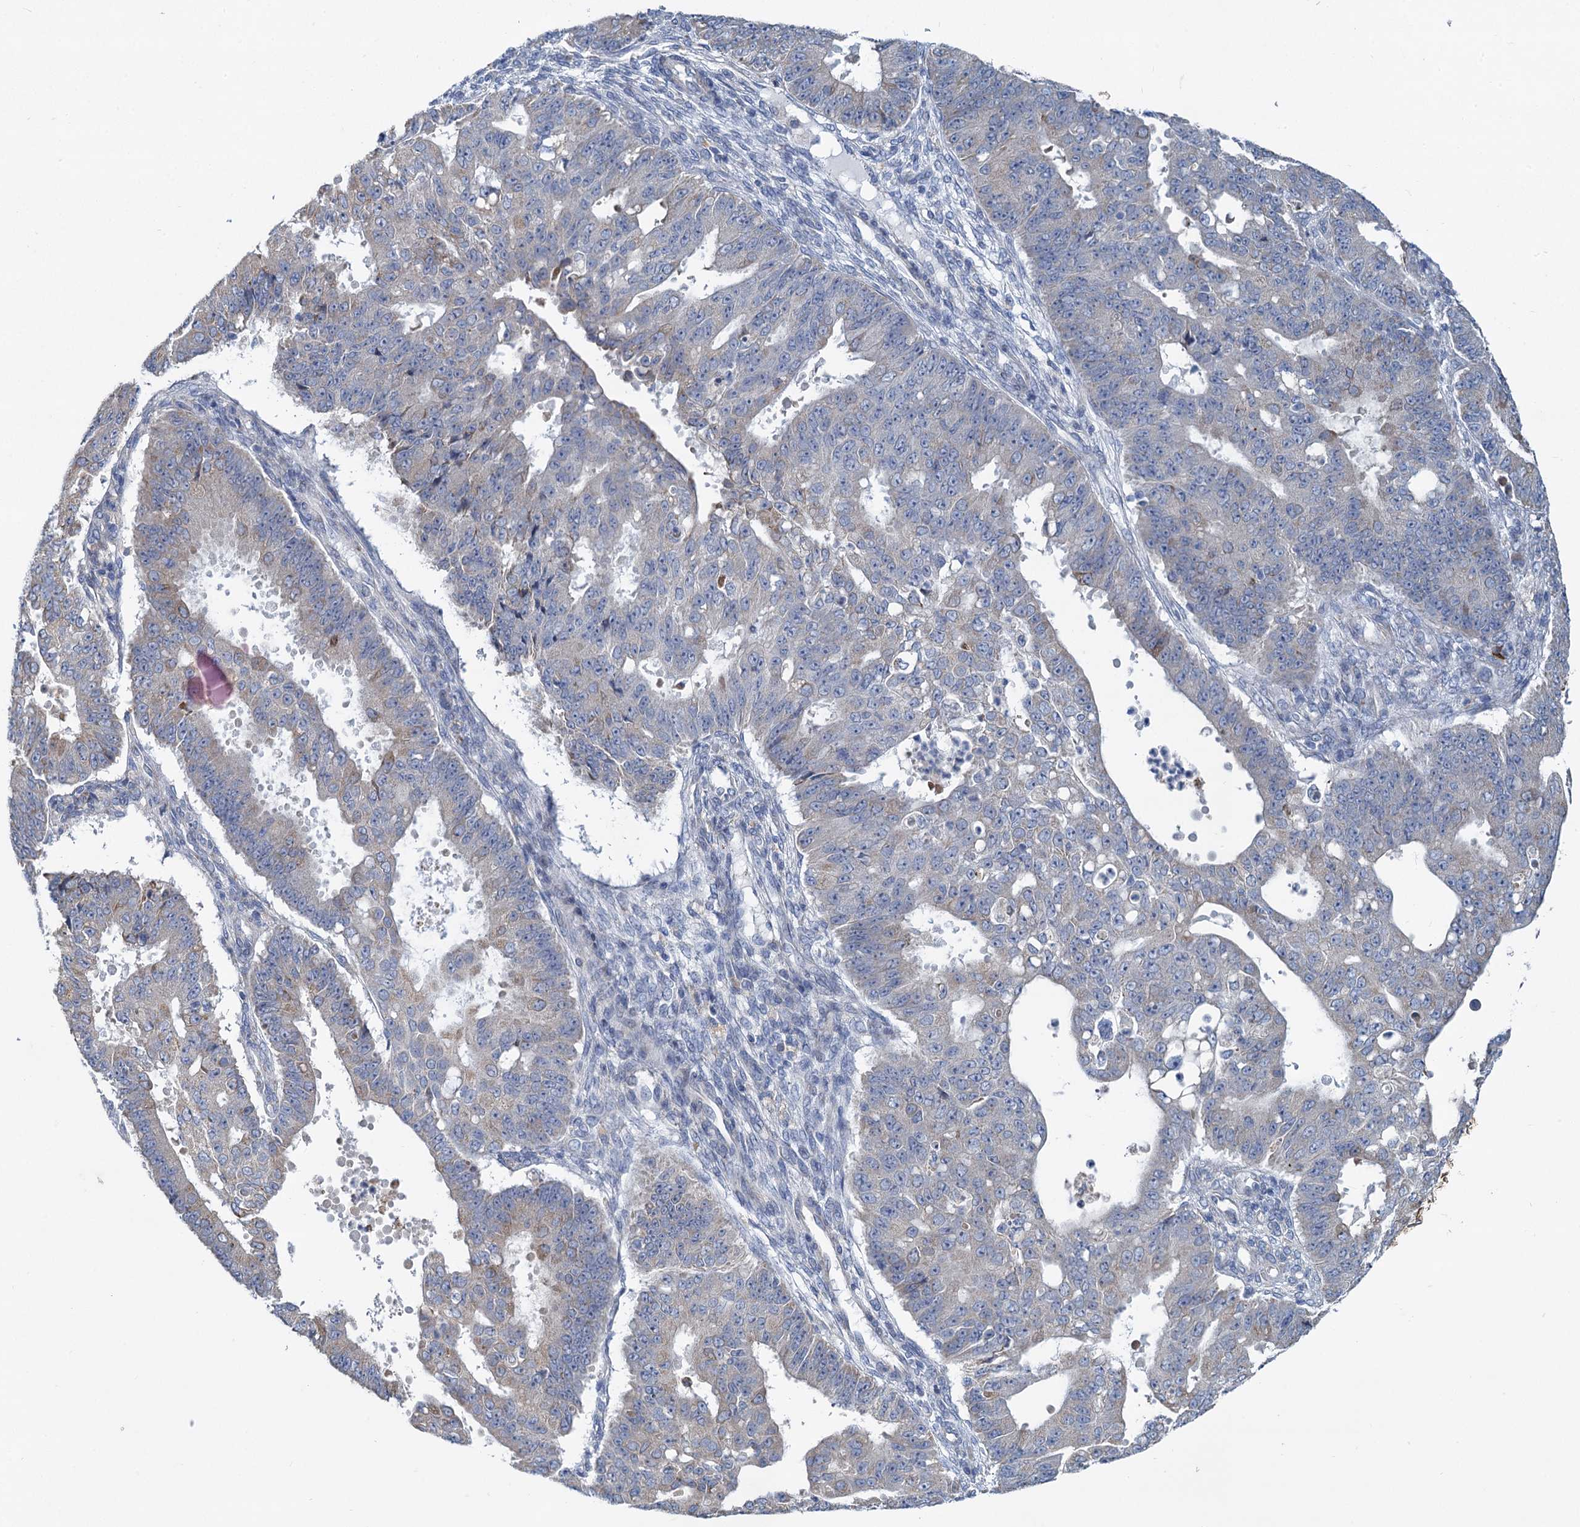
{"staining": {"intensity": "negative", "quantity": "none", "location": "none"}, "tissue": "ovarian cancer", "cell_type": "Tumor cells", "image_type": "cancer", "snomed": [{"axis": "morphology", "description": "Carcinoma, endometroid"}, {"axis": "topography", "description": "Appendix"}, {"axis": "topography", "description": "Ovary"}], "caption": "Tumor cells are negative for brown protein staining in ovarian endometroid carcinoma.", "gene": "PRSS35", "patient": {"sex": "female", "age": 42}}